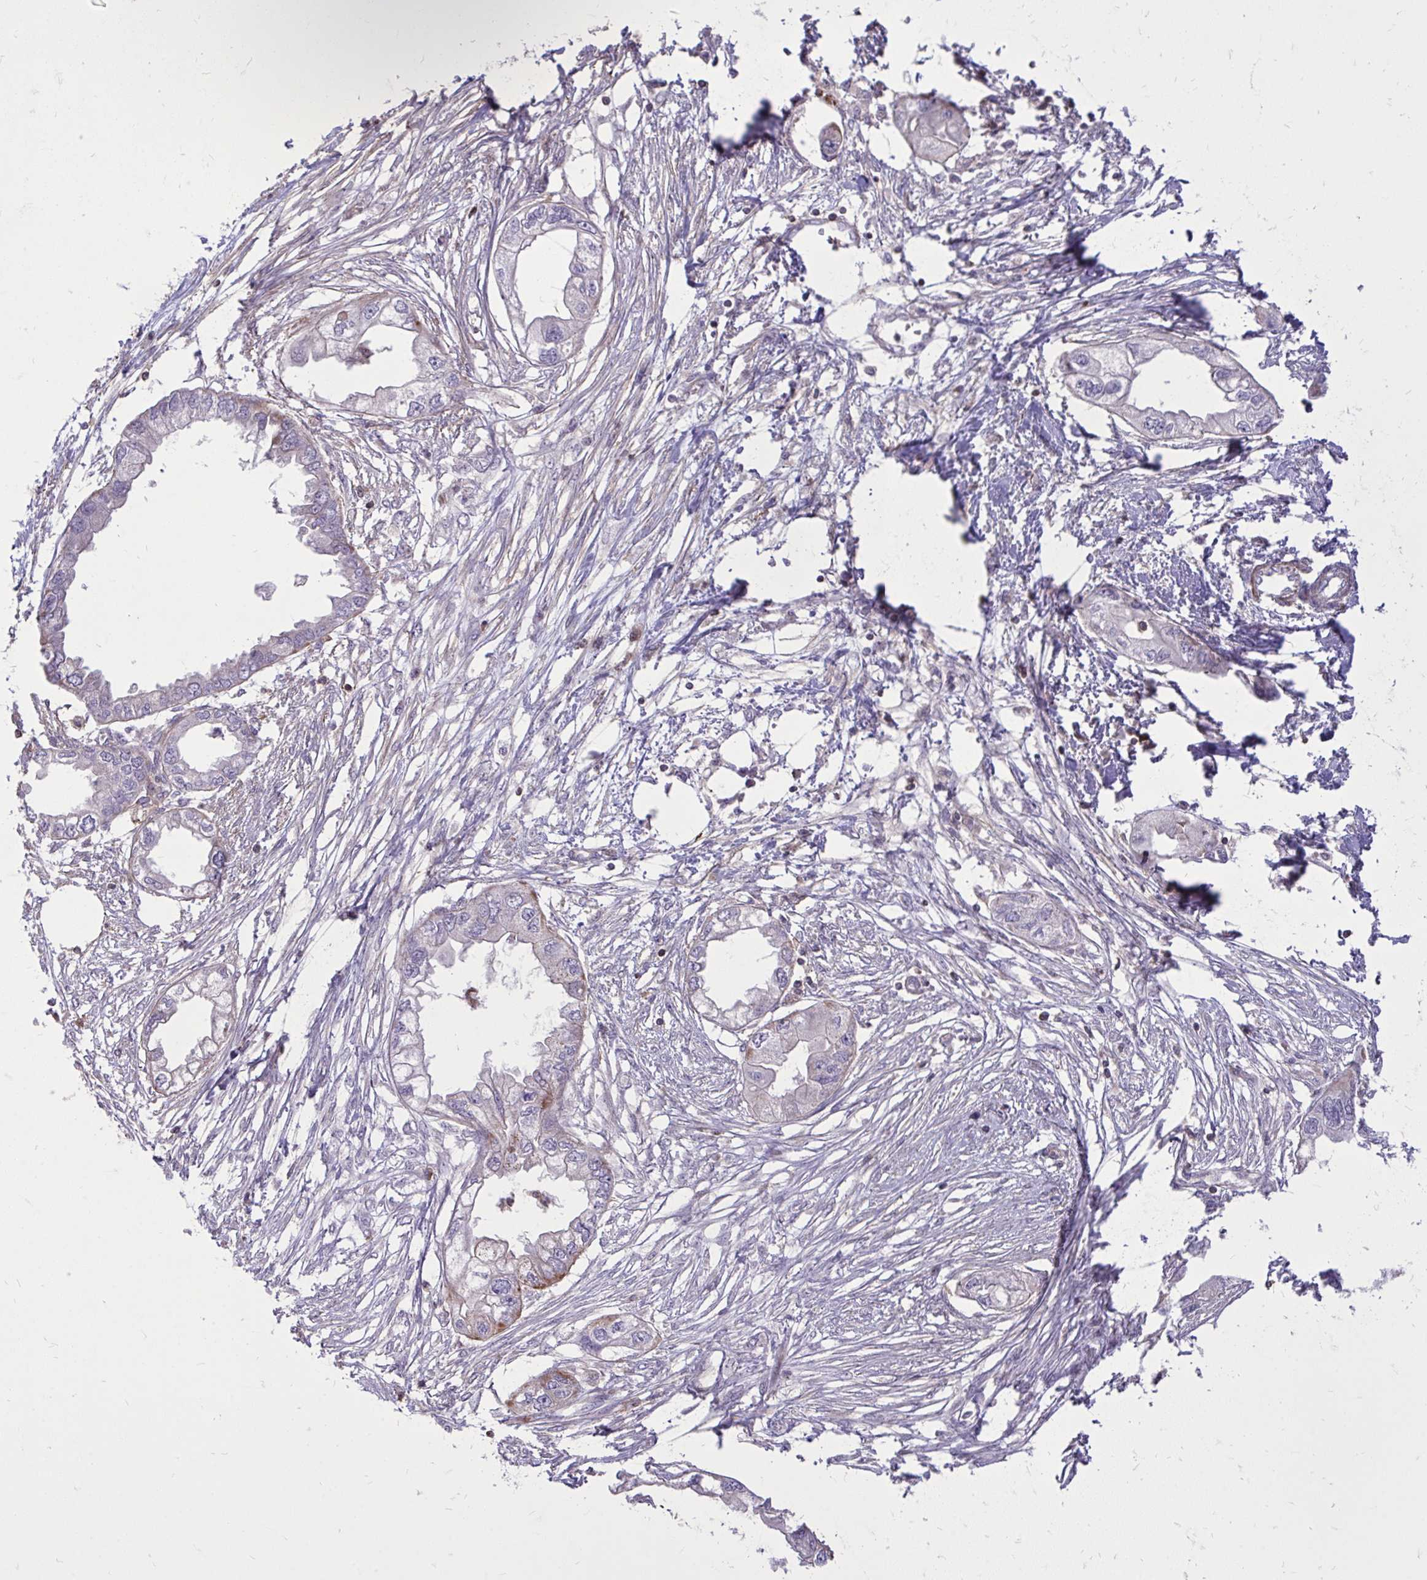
{"staining": {"intensity": "negative", "quantity": "none", "location": "none"}, "tissue": "endometrial cancer", "cell_type": "Tumor cells", "image_type": "cancer", "snomed": [{"axis": "morphology", "description": "Adenocarcinoma, NOS"}, {"axis": "morphology", "description": "Adenocarcinoma, metastatic, NOS"}, {"axis": "topography", "description": "Adipose tissue"}, {"axis": "topography", "description": "Endometrium"}], "caption": "IHC histopathology image of metastatic adenocarcinoma (endometrial) stained for a protein (brown), which exhibits no expression in tumor cells.", "gene": "SLC7A5", "patient": {"sex": "female", "age": 67}}